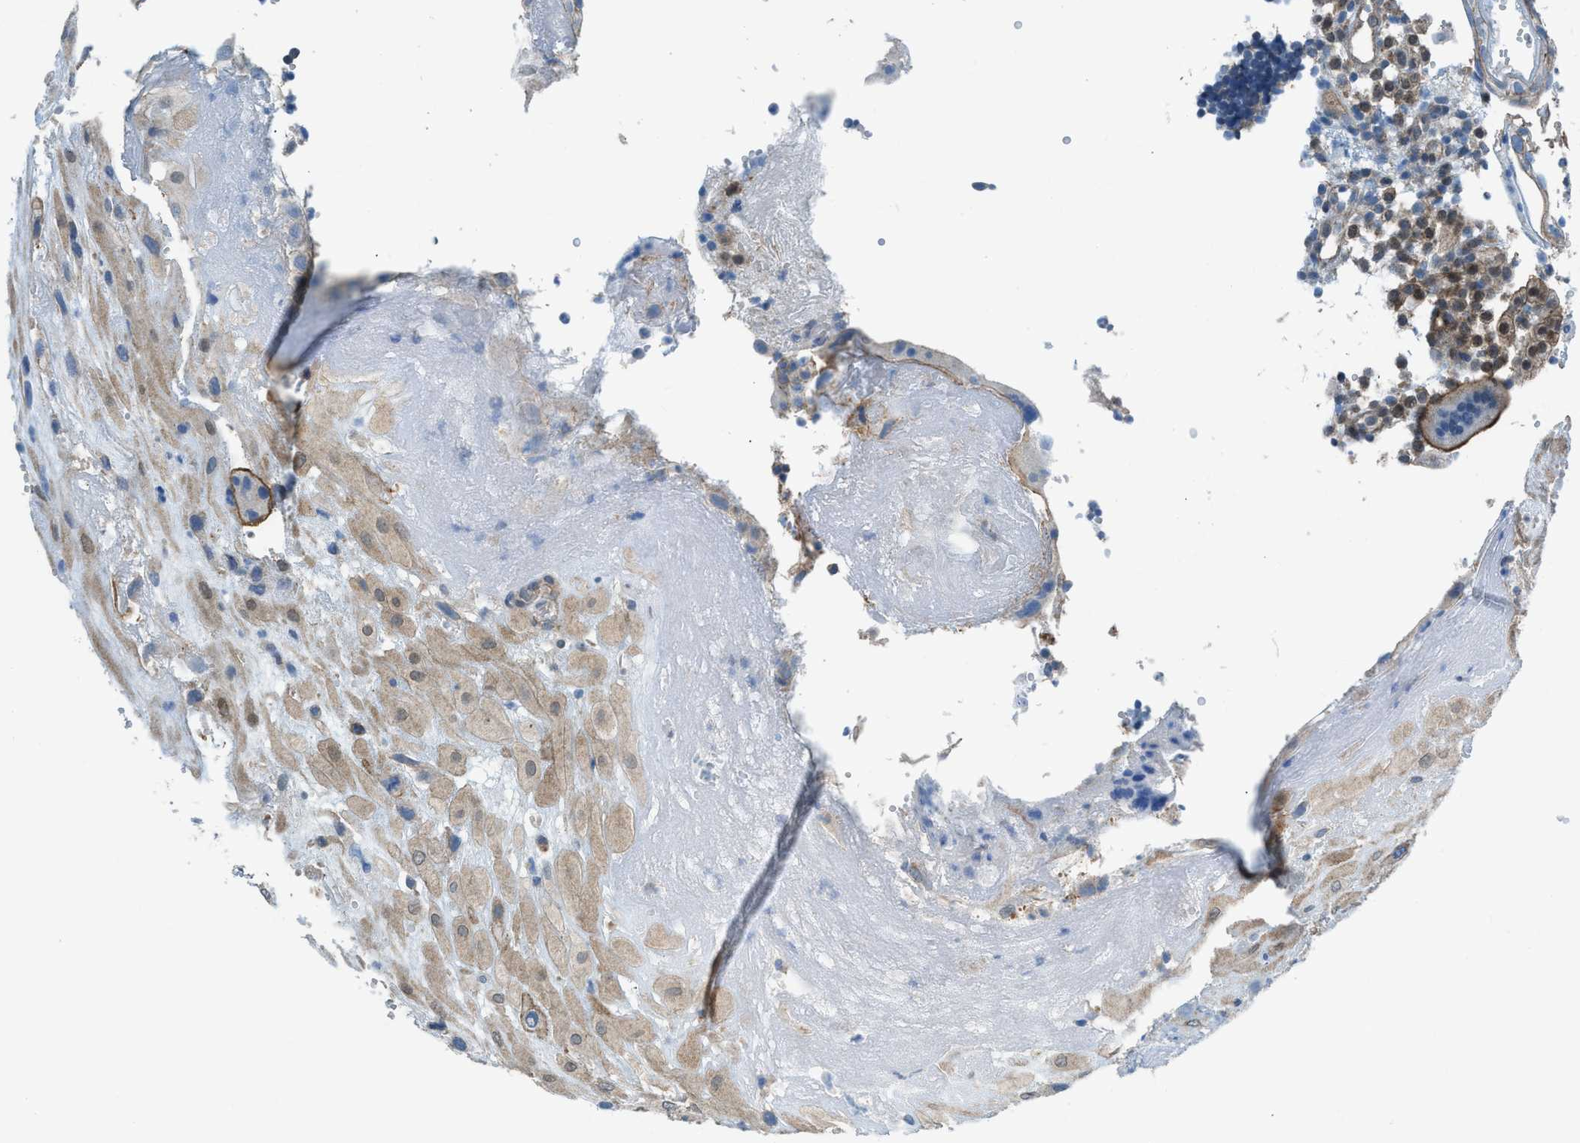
{"staining": {"intensity": "weak", "quantity": ">75%", "location": "cytoplasmic/membranous"}, "tissue": "placenta", "cell_type": "Decidual cells", "image_type": "normal", "snomed": [{"axis": "morphology", "description": "Normal tissue, NOS"}, {"axis": "topography", "description": "Placenta"}], "caption": "The immunohistochemical stain labels weak cytoplasmic/membranous positivity in decidual cells of benign placenta. Using DAB (brown) and hematoxylin (blue) stains, captured at high magnification using brightfield microscopy.", "gene": "PRKN", "patient": {"sex": "female", "age": 18}}